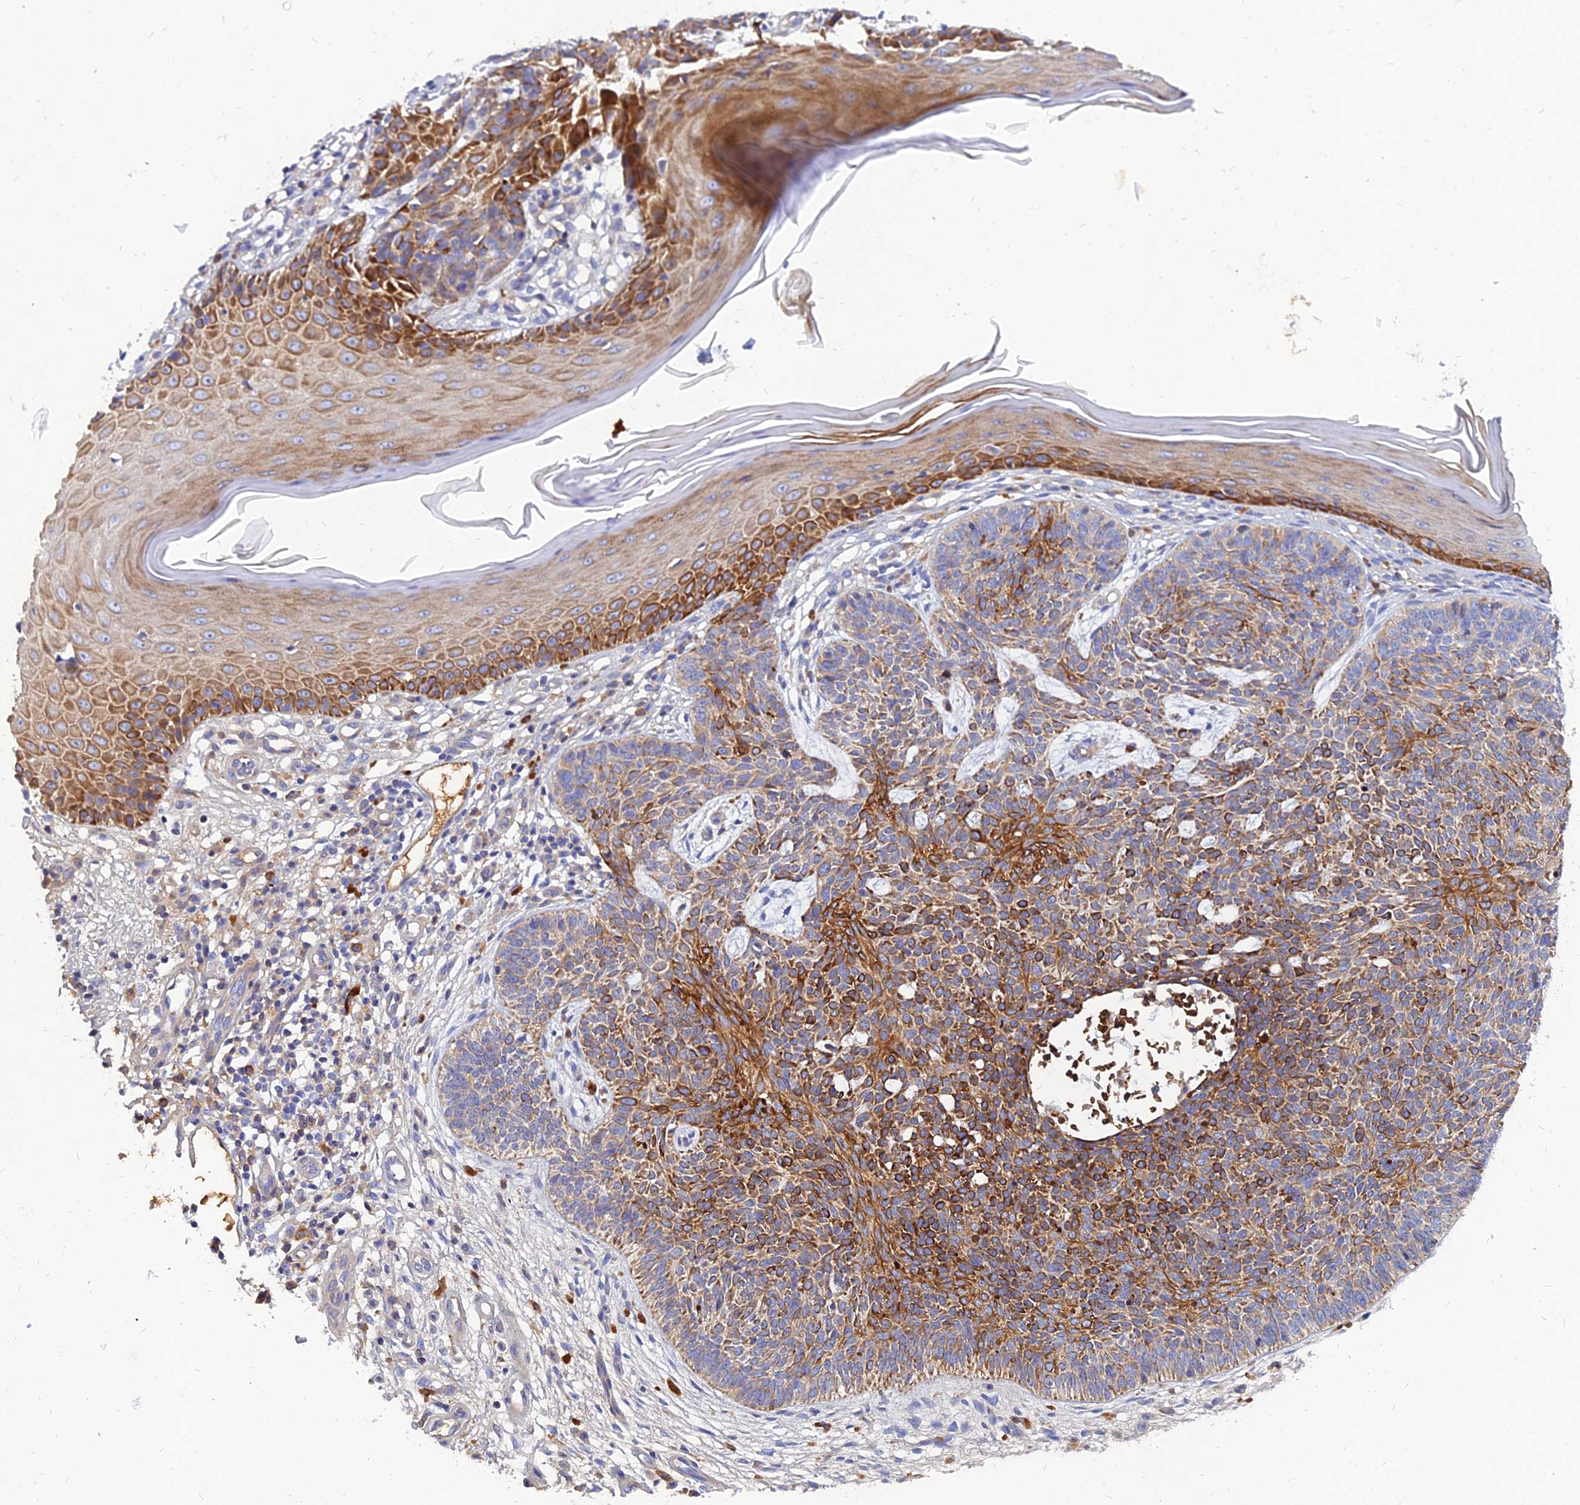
{"staining": {"intensity": "strong", "quantity": "25%-75%", "location": "cytoplasmic/membranous"}, "tissue": "skin cancer", "cell_type": "Tumor cells", "image_type": "cancer", "snomed": [{"axis": "morphology", "description": "Basal cell carcinoma"}, {"axis": "topography", "description": "Skin"}], "caption": "Immunohistochemistry (IHC) (DAB) staining of skin cancer exhibits strong cytoplasmic/membranous protein positivity in approximately 25%-75% of tumor cells. The staining was performed using DAB (3,3'-diaminobenzidine), with brown indicating positive protein expression. Nuclei are stained blue with hematoxylin.", "gene": "MROH1", "patient": {"sex": "female", "age": 66}}